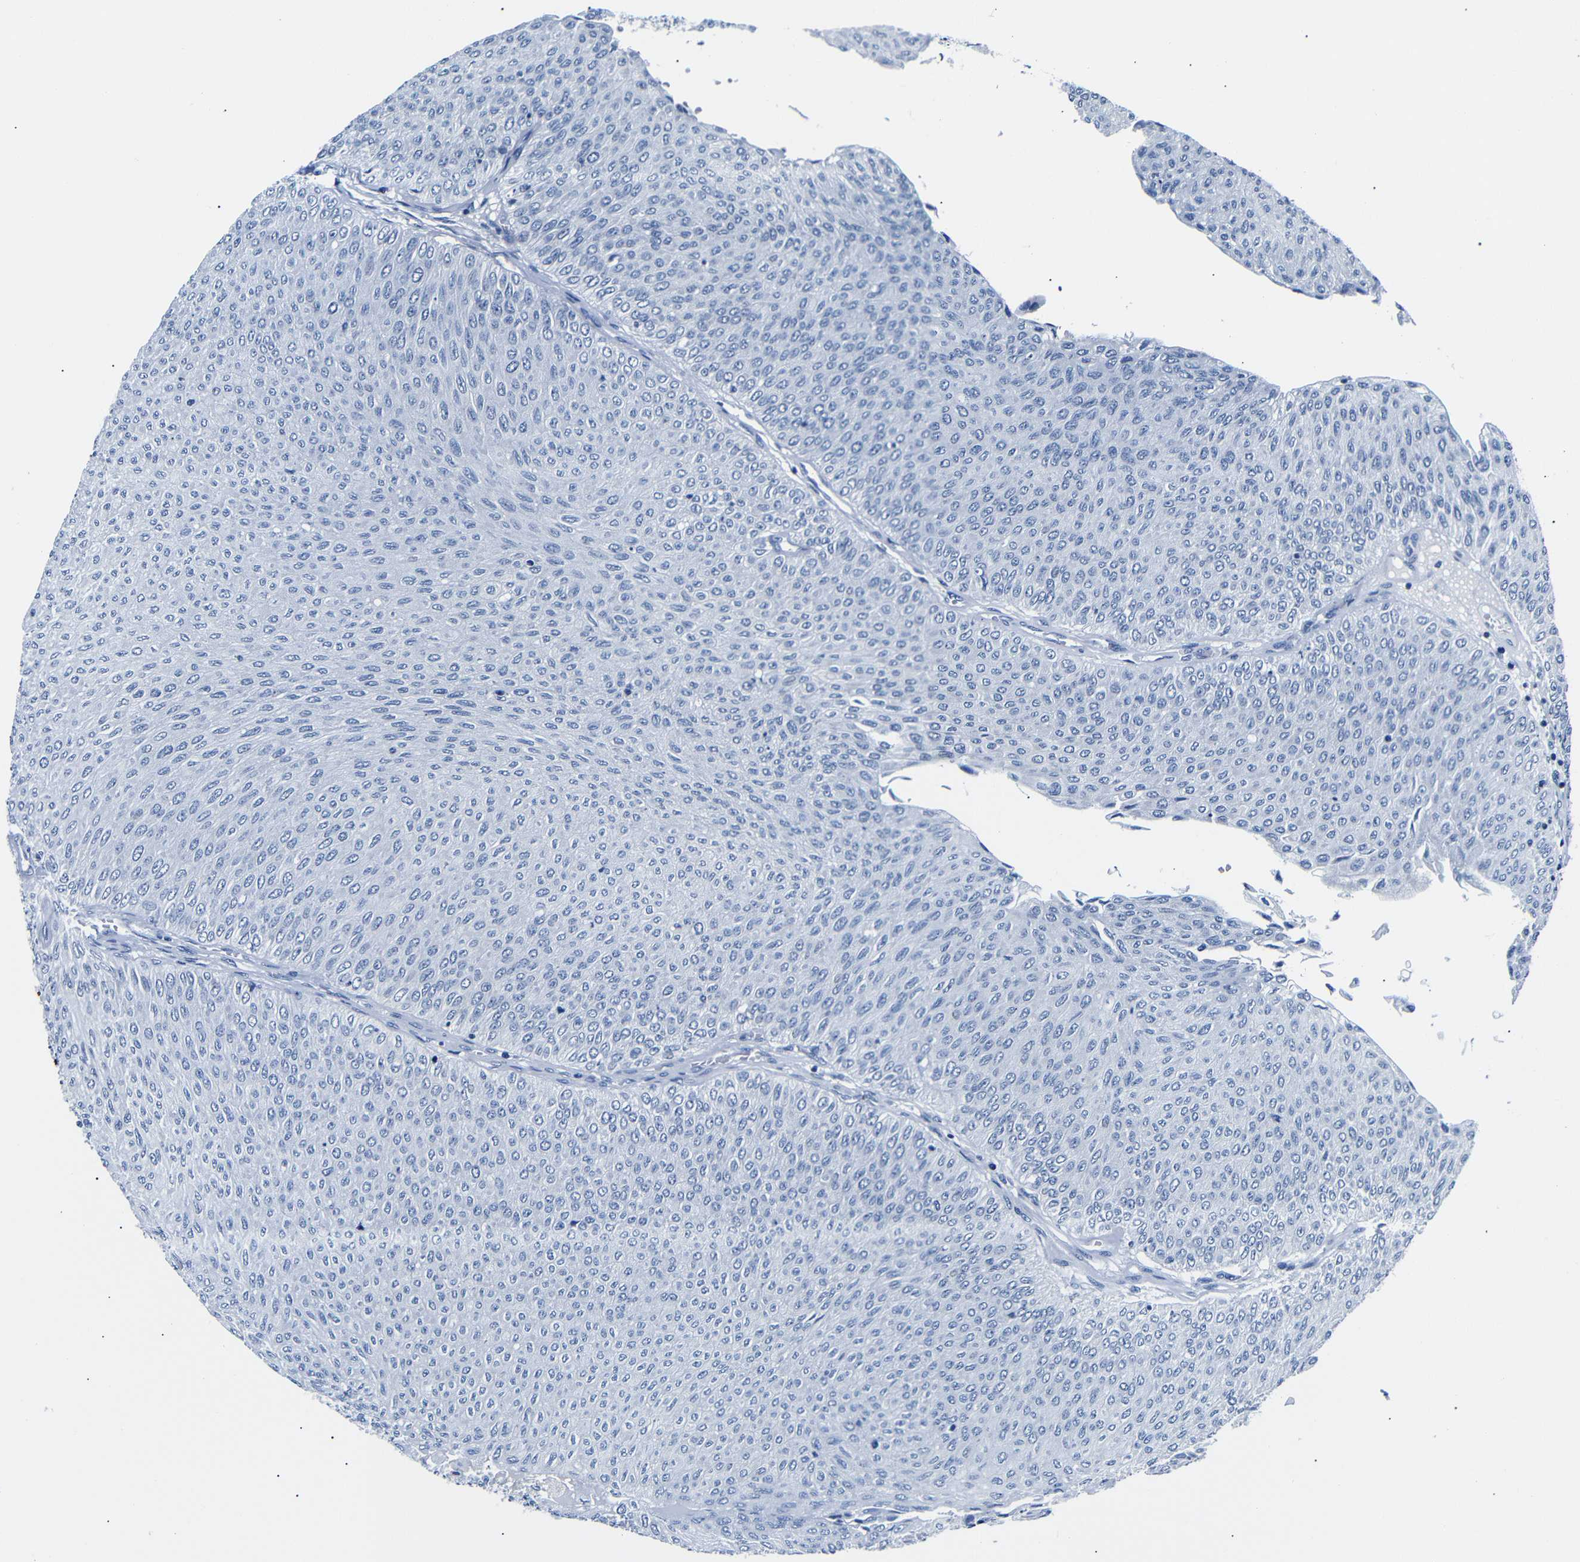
{"staining": {"intensity": "negative", "quantity": "none", "location": "none"}, "tissue": "urothelial cancer", "cell_type": "Tumor cells", "image_type": "cancer", "snomed": [{"axis": "morphology", "description": "Urothelial carcinoma, Low grade"}, {"axis": "topography", "description": "Urinary bladder"}], "caption": "High power microscopy photomicrograph of an immunohistochemistry (IHC) image of urothelial cancer, revealing no significant positivity in tumor cells. (Brightfield microscopy of DAB immunohistochemistry at high magnification).", "gene": "GAP43", "patient": {"sex": "male", "age": 78}}